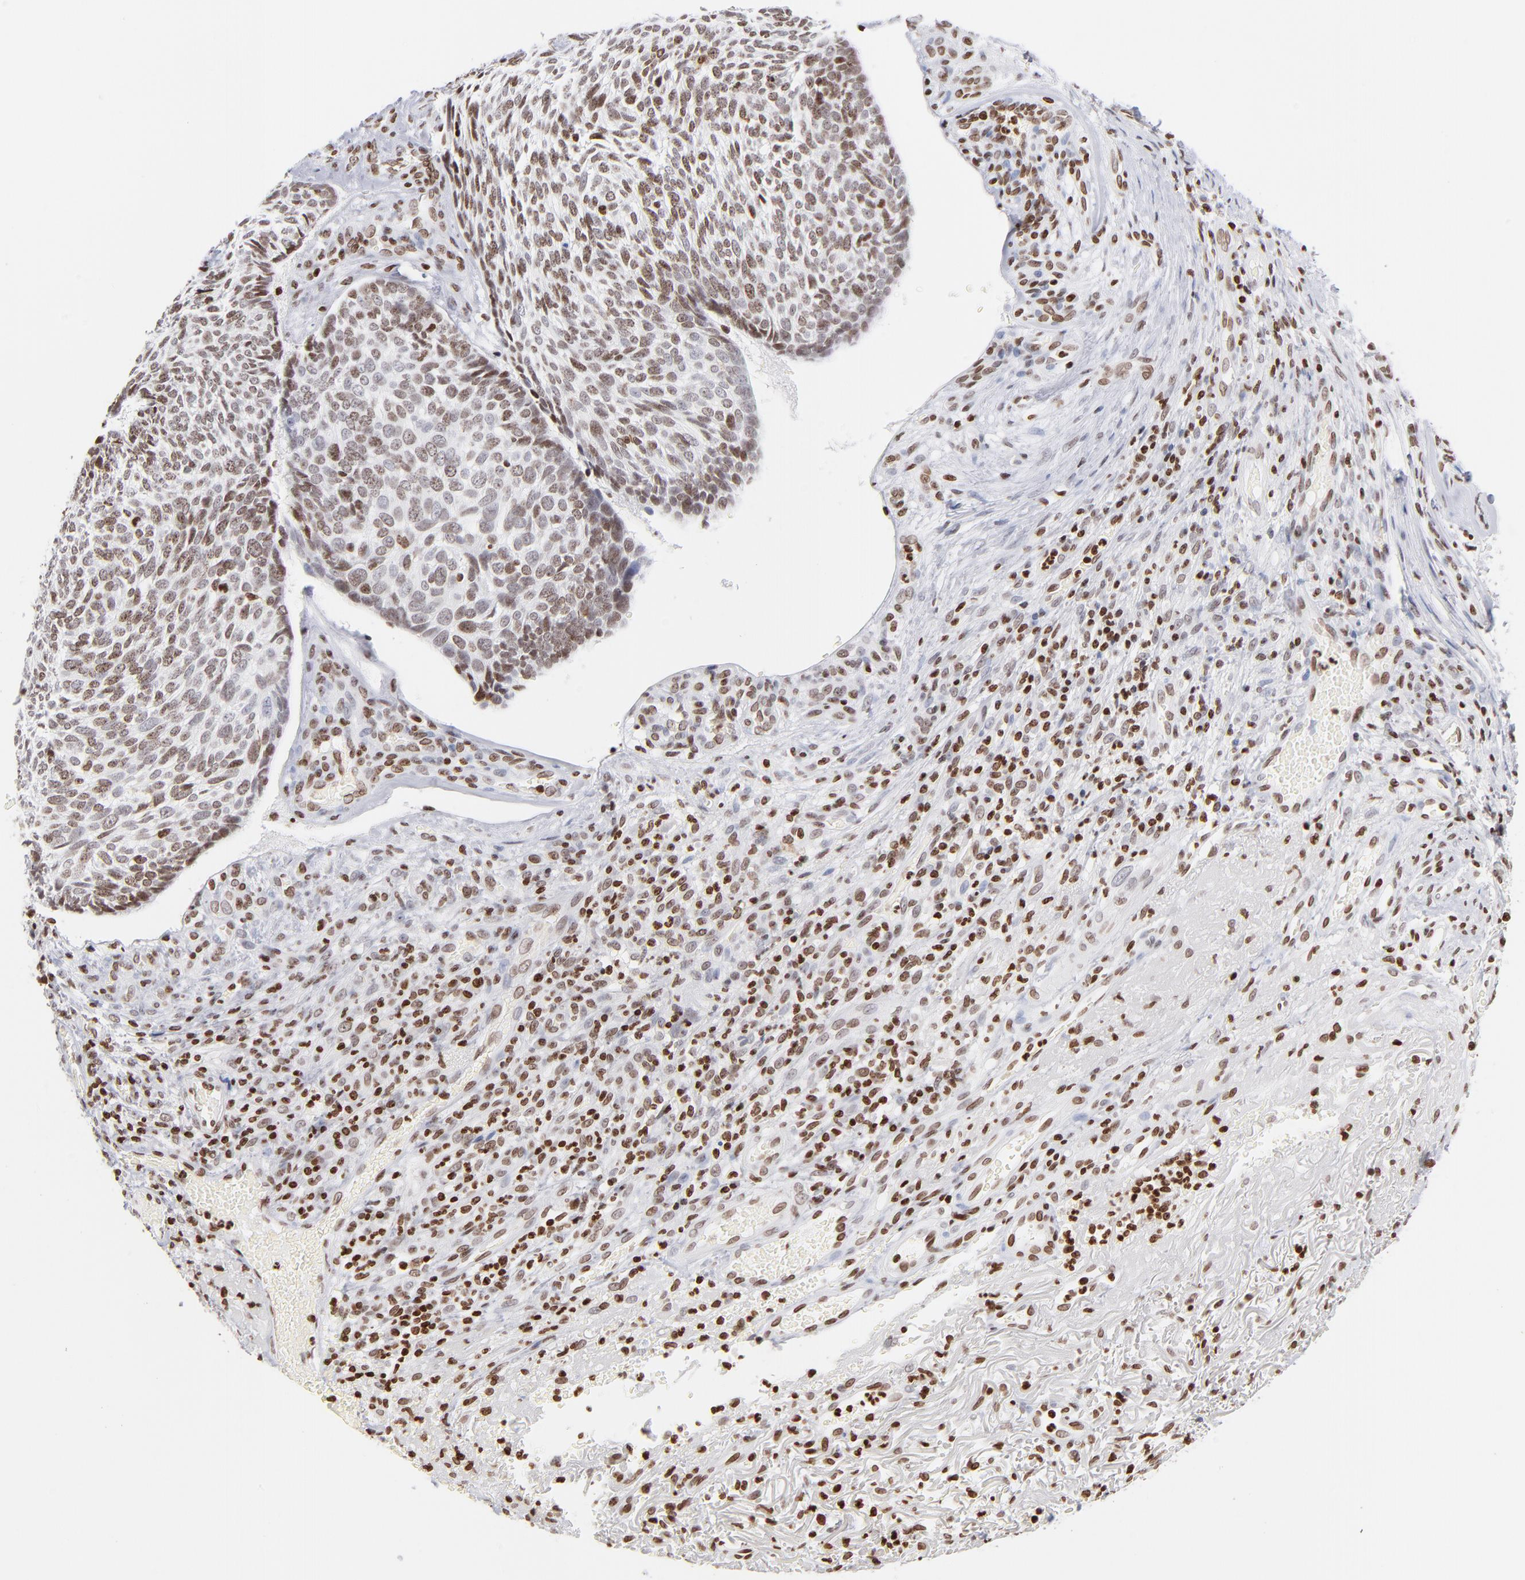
{"staining": {"intensity": "moderate", "quantity": ">75%", "location": "nuclear"}, "tissue": "skin cancer", "cell_type": "Tumor cells", "image_type": "cancer", "snomed": [{"axis": "morphology", "description": "Basal cell carcinoma"}, {"axis": "topography", "description": "Skin"}], "caption": "Tumor cells display moderate nuclear expression in about >75% of cells in skin basal cell carcinoma.", "gene": "RTL4", "patient": {"sex": "male", "age": 72}}